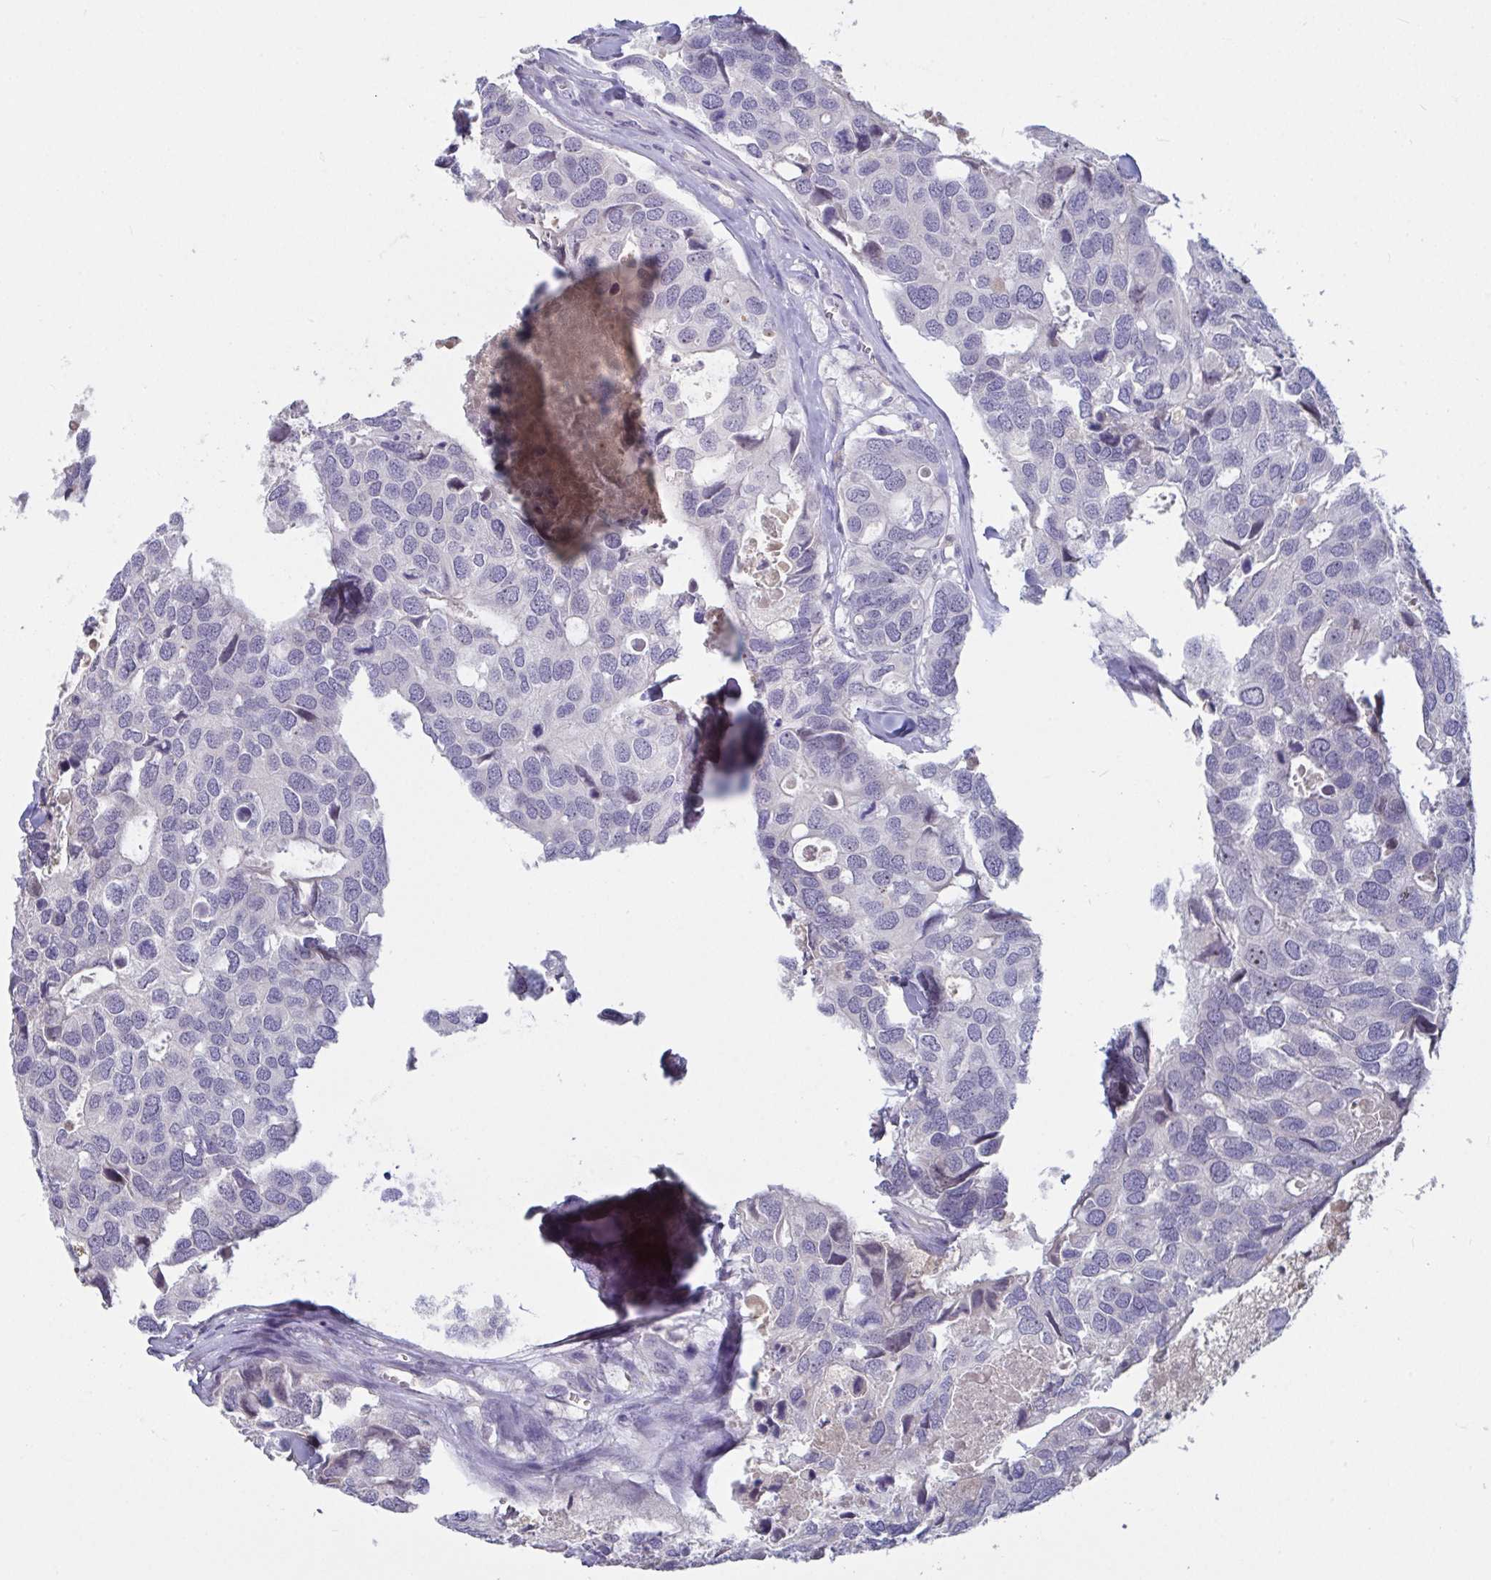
{"staining": {"intensity": "negative", "quantity": "none", "location": "none"}, "tissue": "breast cancer", "cell_type": "Tumor cells", "image_type": "cancer", "snomed": [{"axis": "morphology", "description": "Duct carcinoma"}, {"axis": "topography", "description": "Breast"}], "caption": "Immunohistochemistry (IHC) of human breast intraductal carcinoma shows no staining in tumor cells. (DAB immunohistochemistry, high magnification).", "gene": "MYC", "patient": {"sex": "female", "age": 83}}